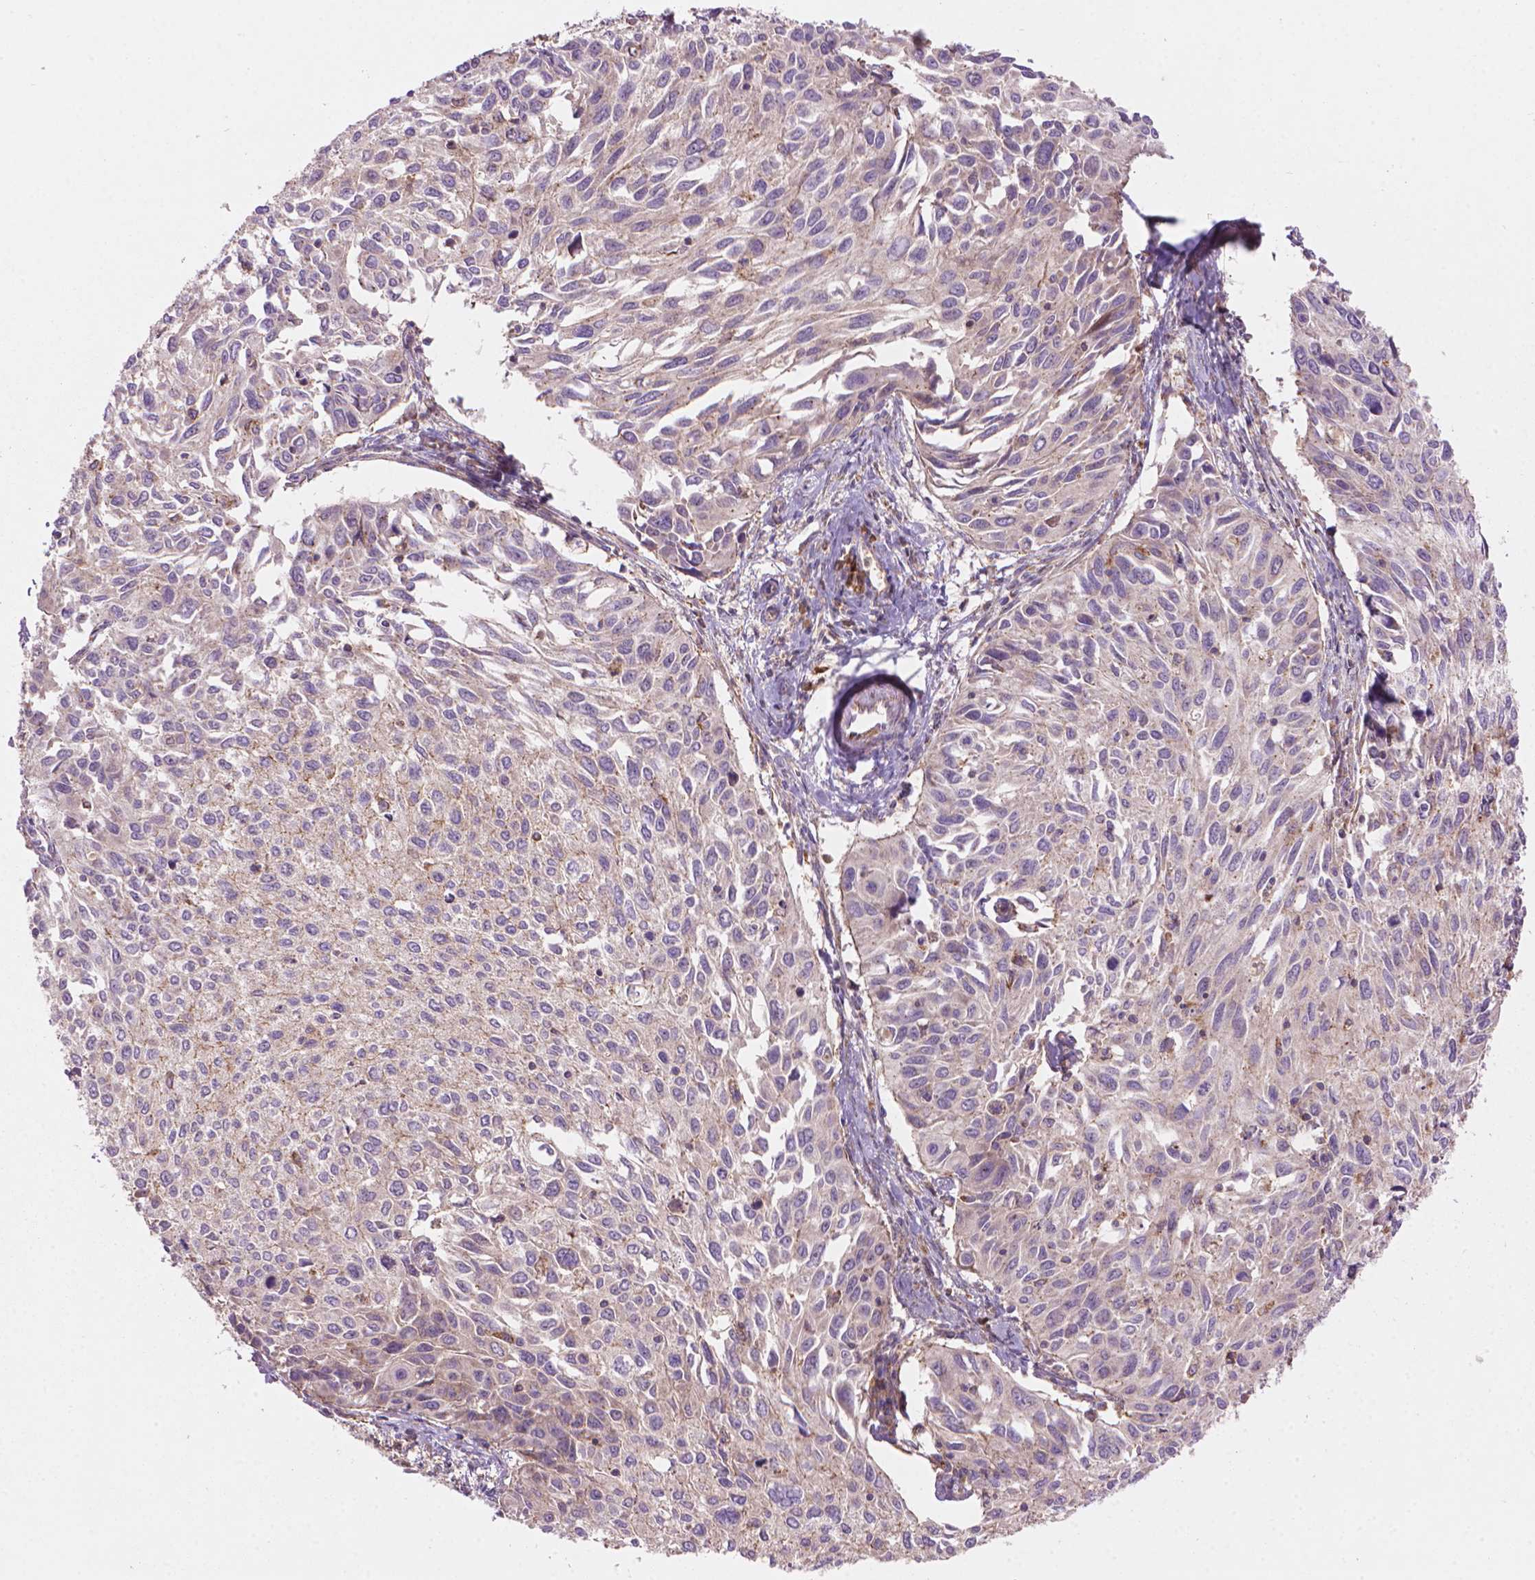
{"staining": {"intensity": "weak", "quantity": "<25%", "location": "cytoplasmic/membranous"}, "tissue": "cervical cancer", "cell_type": "Tumor cells", "image_type": "cancer", "snomed": [{"axis": "morphology", "description": "Squamous cell carcinoma, NOS"}, {"axis": "topography", "description": "Cervix"}], "caption": "This is a micrograph of immunohistochemistry (IHC) staining of squamous cell carcinoma (cervical), which shows no expression in tumor cells. Nuclei are stained in blue.", "gene": "VARS2", "patient": {"sex": "female", "age": 50}}